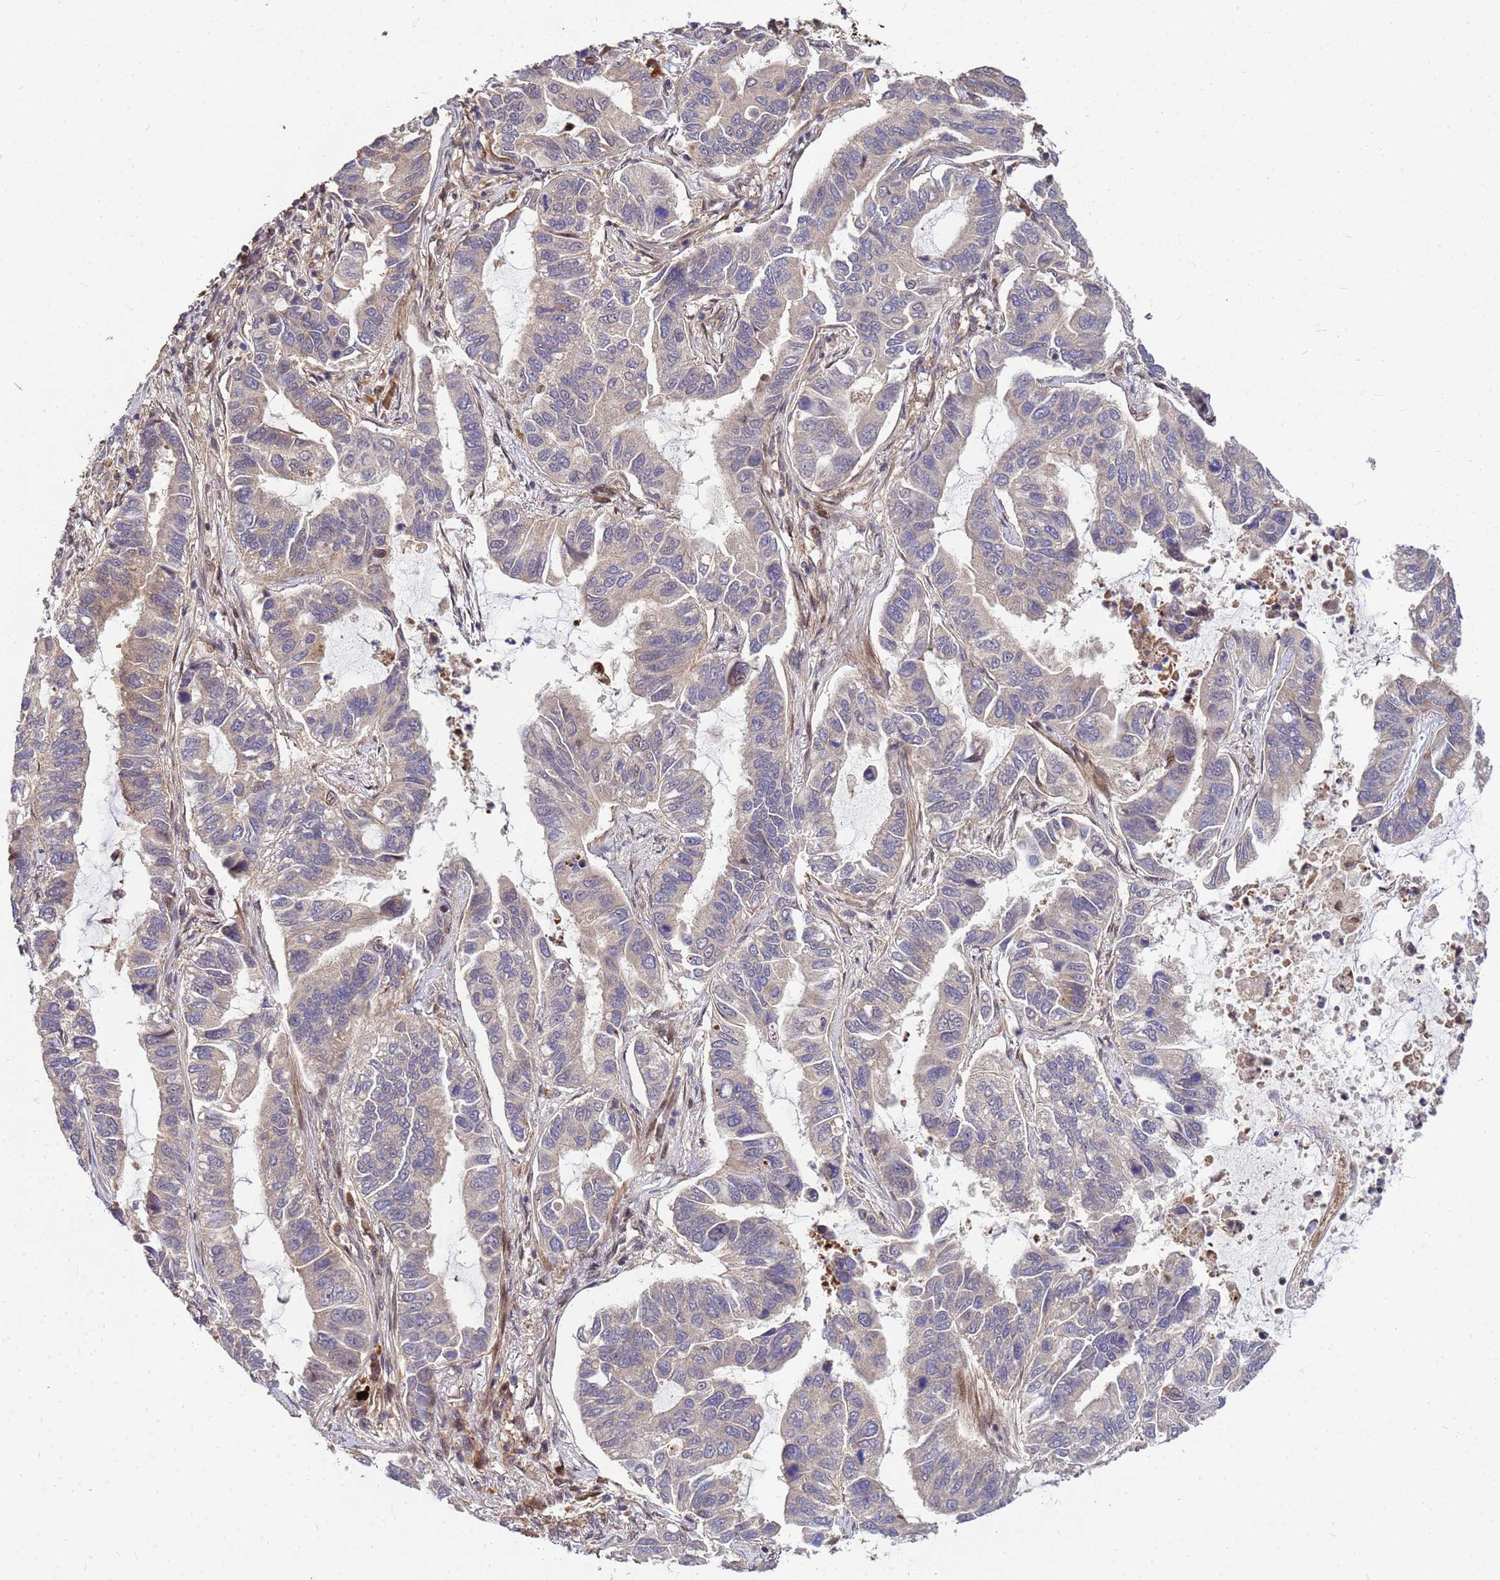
{"staining": {"intensity": "negative", "quantity": "none", "location": "none"}, "tissue": "lung cancer", "cell_type": "Tumor cells", "image_type": "cancer", "snomed": [{"axis": "morphology", "description": "Adenocarcinoma, NOS"}, {"axis": "topography", "description": "Lung"}], "caption": "DAB (3,3'-diaminobenzidine) immunohistochemical staining of human adenocarcinoma (lung) reveals no significant expression in tumor cells. (Stains: DAB IHC with hematoxylin counter stain, Microscopy: brightfield microscopy at high magnification).", "gene": "DUS4L", "patient": {"sex": "male", "age": 64}}